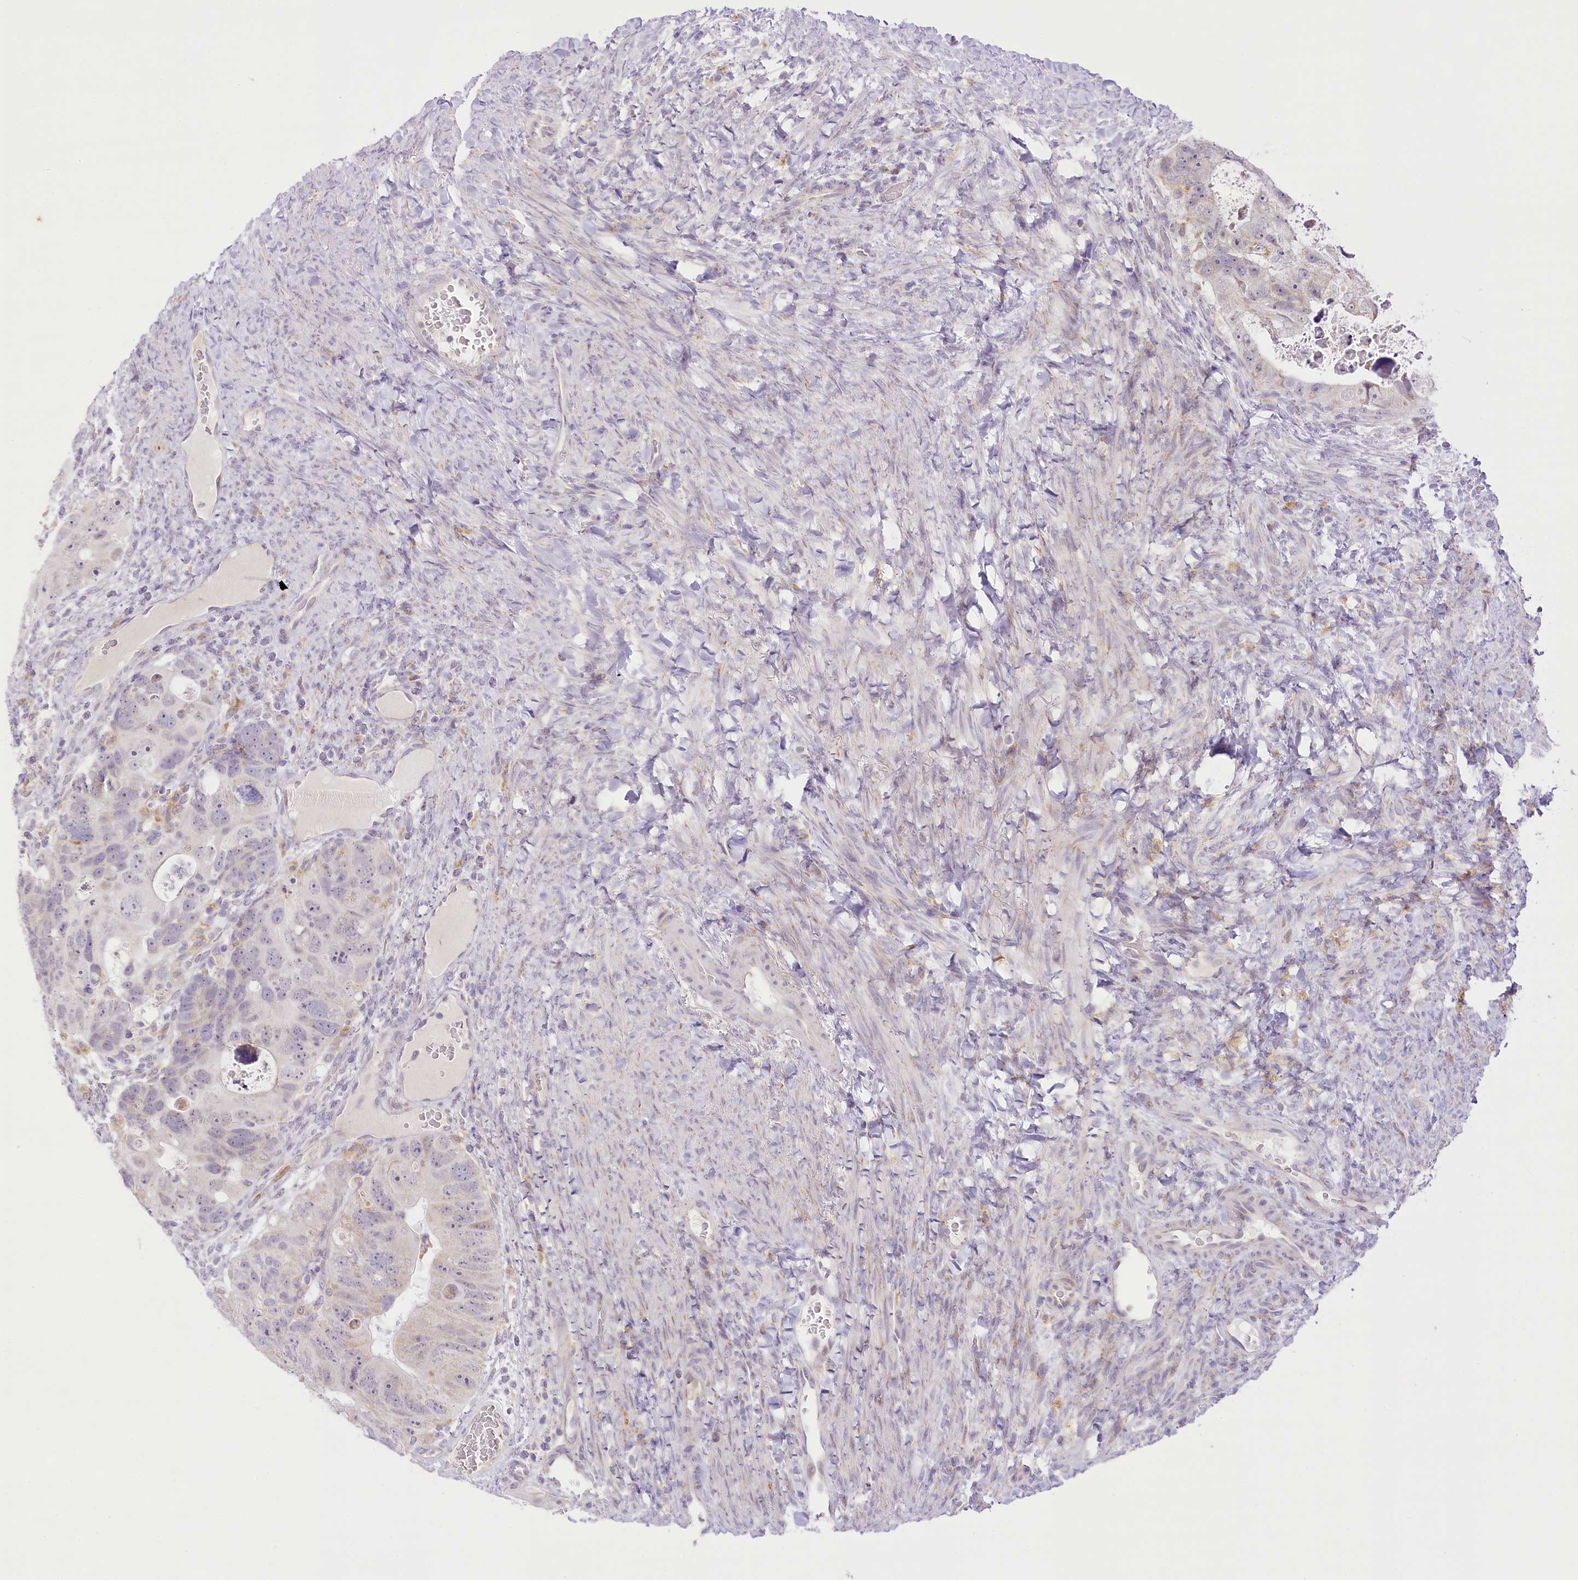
{"staining": {"intensity": "weak", "quantity": "<25%", "location": "cytoplasmic/membranous"}, "tissue": "colorectal cancer", "cell_type": "Tumor cells", "image_type": "cancer", "snomed": [{"axis": "morphology", "description": "Adenocarcinoma, NOS"}, {"axis": "topography", "description": "Rectum"}], "caption": "Colorectal cancer stained for a protein using immunohistochemistry demonstrates no staining tumor cells.", "gene": "CCDC30", "patient": {"sex": "male", "age": 59}}